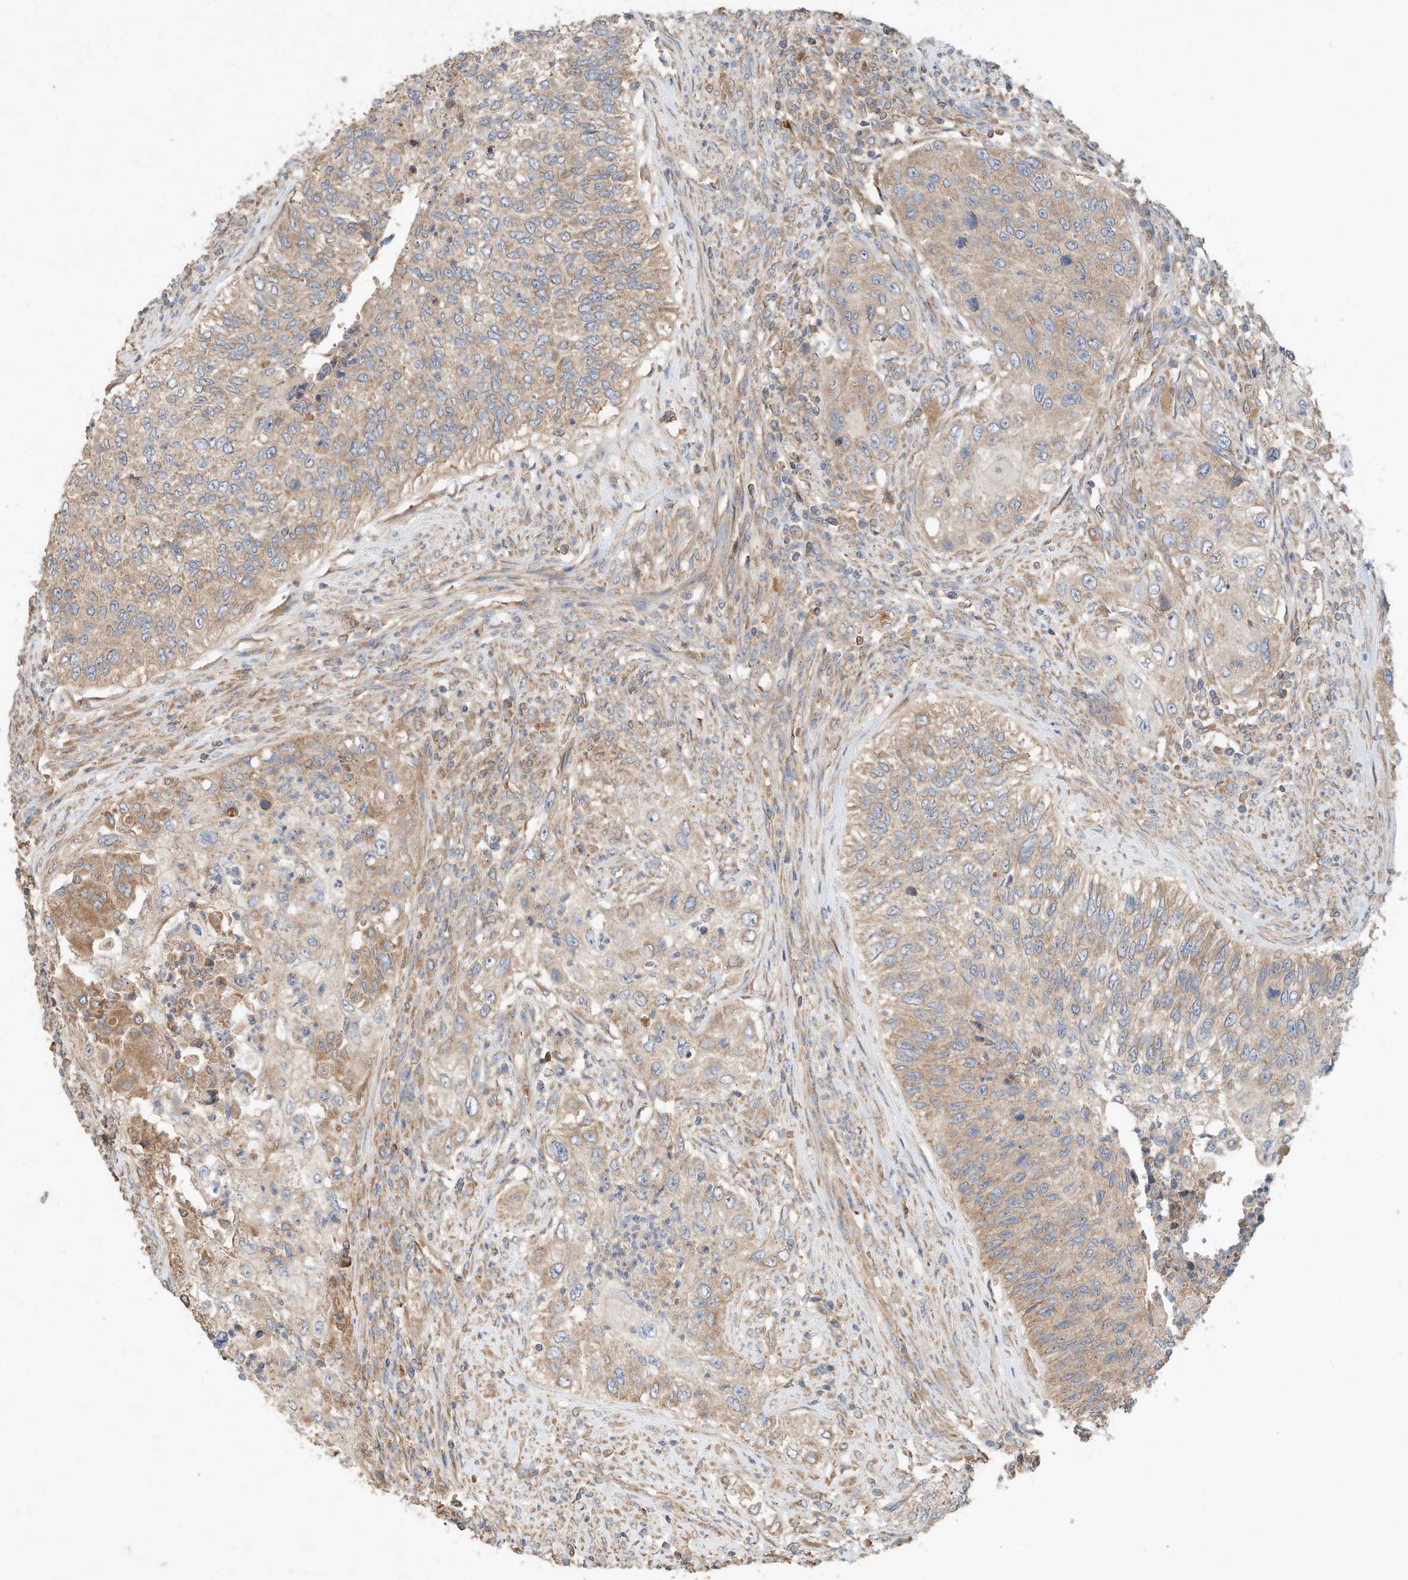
{"staining": {"intensity": "moderate", "quantity": ">75%", "location": "cytoplasmic/membranous"}, "tissue": "urothelial cancer", "cell_type": "Tumor cells", "image_type": "cancer", "snomed": [{"axis": "morphology", "description": "Urothelial carcinoma, High grade"}, {"axis": "topography", "description": "Urinary bladder"}], "caption": "Protein expression by immunohistochemistry shows moderate cytoplasmic/membranous expression in approximately >75% of tumor cells in urothelial carcinoma (high-grade).", "gene": "CPAMD8", "patient": {"sex": "female", "age": 60}}